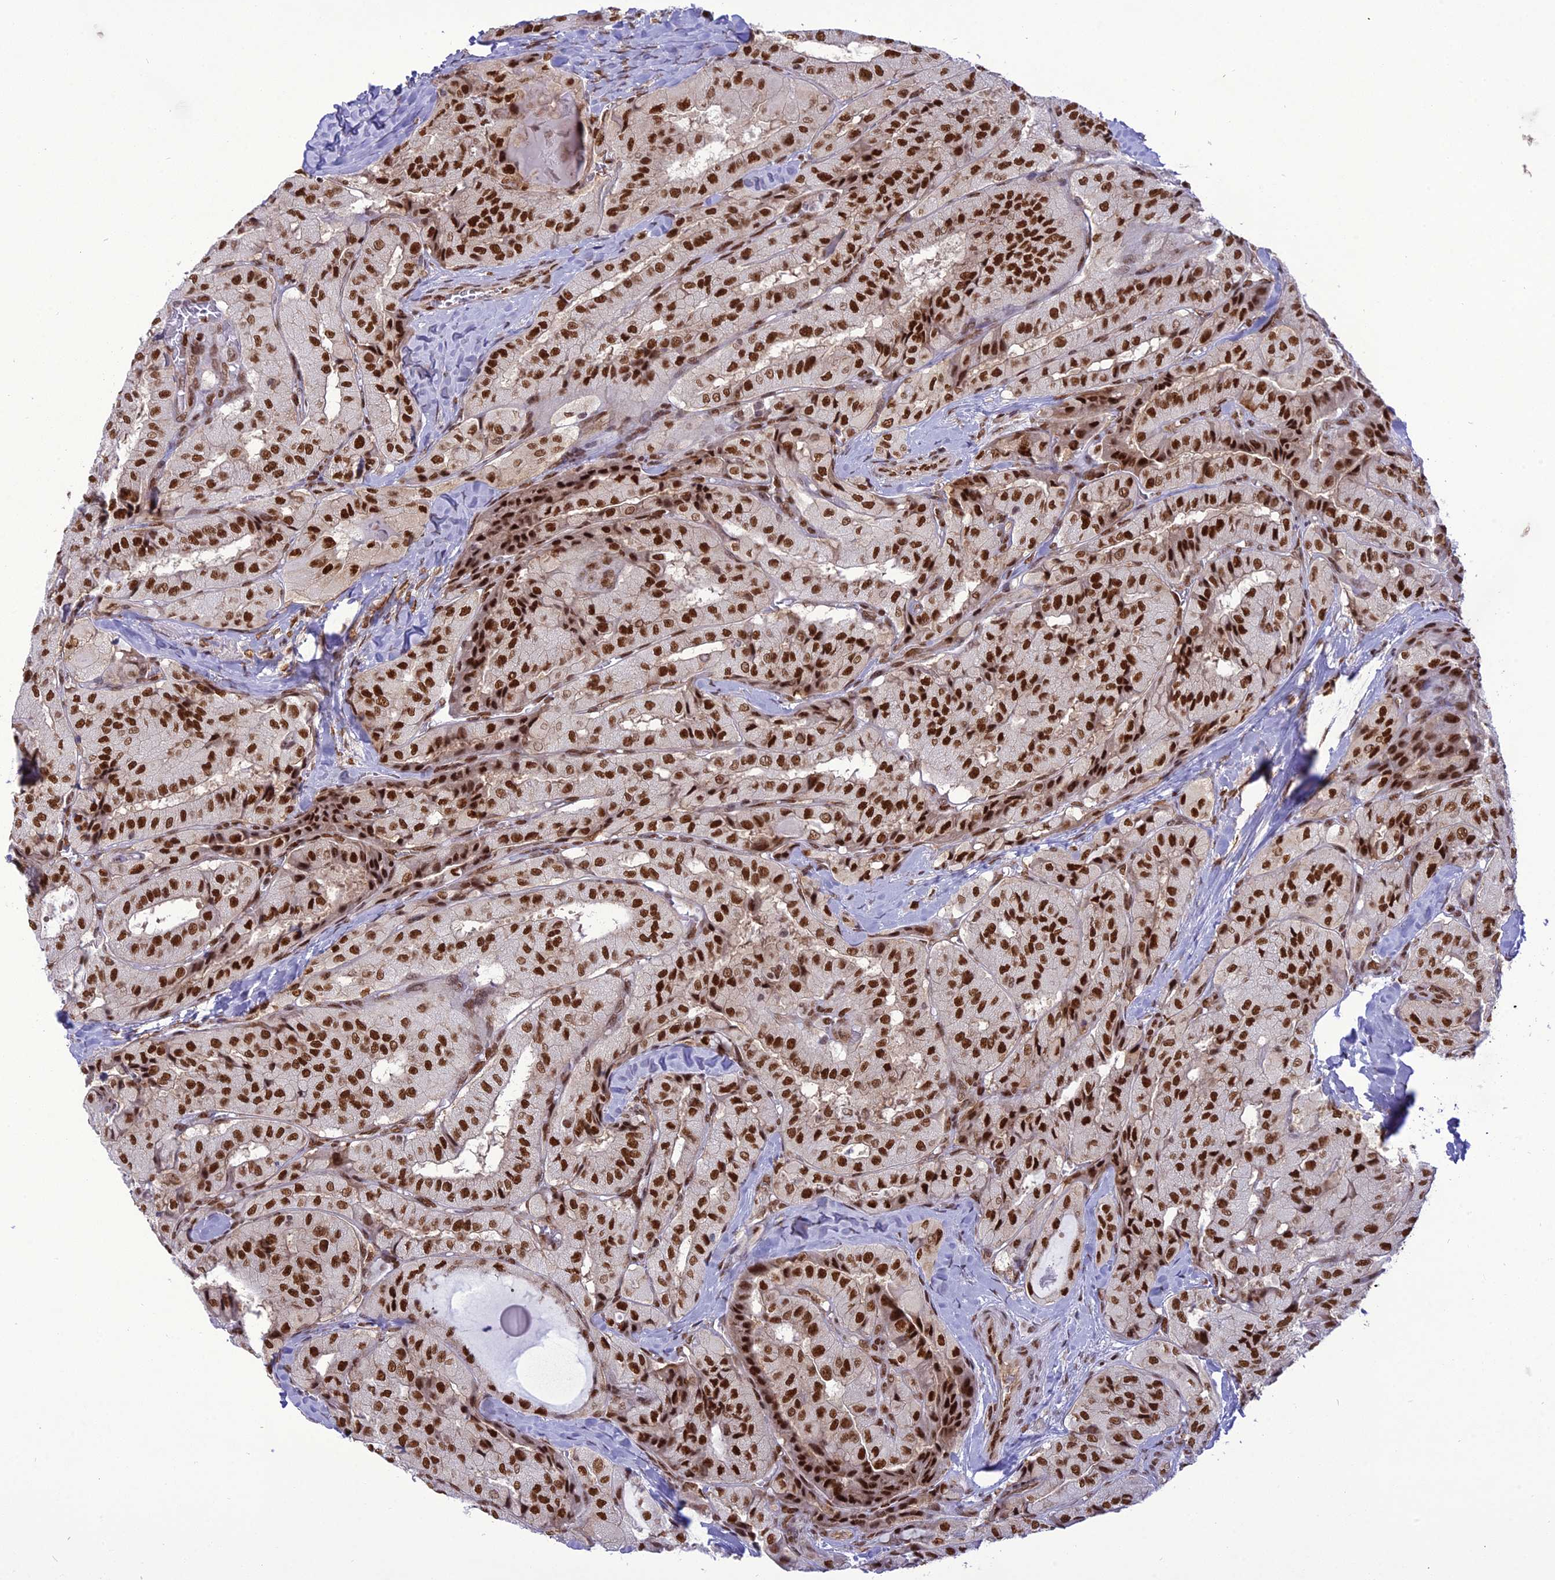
{"staining": {"intensity": "strong", "quantity": ">75%", "location": "nuclear"}, "tissue": "thyroid cancer", "cell_type": "Tumor cells", "image_type": "cancer", "snomed": [{"axis": "morphology", "description": "Normal tissue, NOS"}, {"axis": "morphology", "description": "Papillary adenocarcinoma, NOS"}, {"axis": "topography", "description": "Thyroid gland"}], "caption": "Strong nuclear staining for a protein is present in approximately >75% of tumor cells of thyroid cancer using immunohistochemistry.", "gene": "DDX1", "patient": {"sex": "female", "age": 59}}